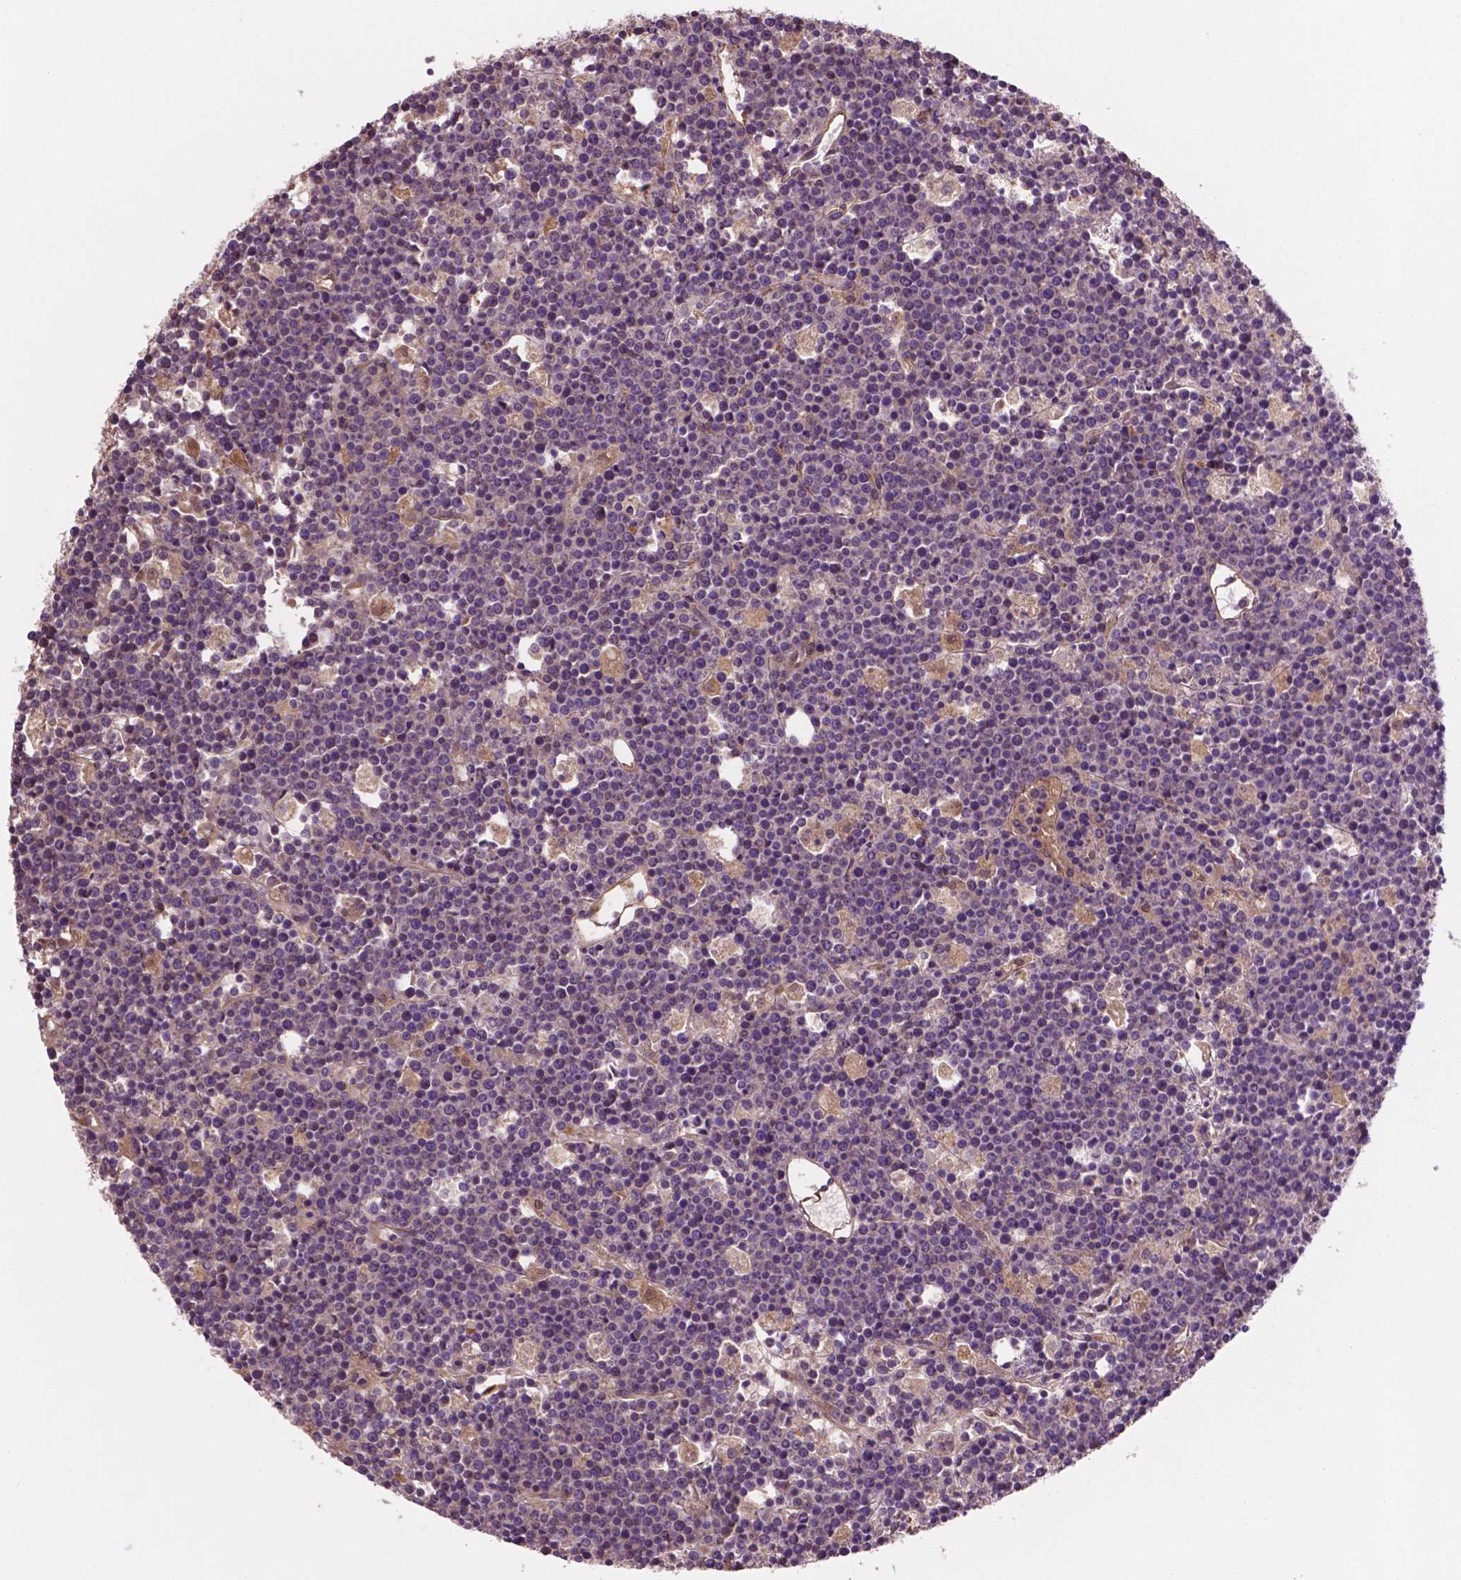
{"staining": {"intensity": "negative", "quantity": "none", "location": "none"}, "tissue": "lymphoma", "cell_type": "Tumor cells", "image_type": "cancer", "snomed": [{"axis": "morphology", "description": "Malignant lymphoma, non-Hodgkin's type, High grade"}, {"axis": "topography", "description": "Ovary"}], "caption": "Immunohistochemistry histopathology image of human high-grade malignant lymphoma, non-Hodgkin's type stained for a protein (brown), which demonstrates no expression in tumor cells.", "gene": "GJA9", "patient": {"sex": "female", "age": 56}}